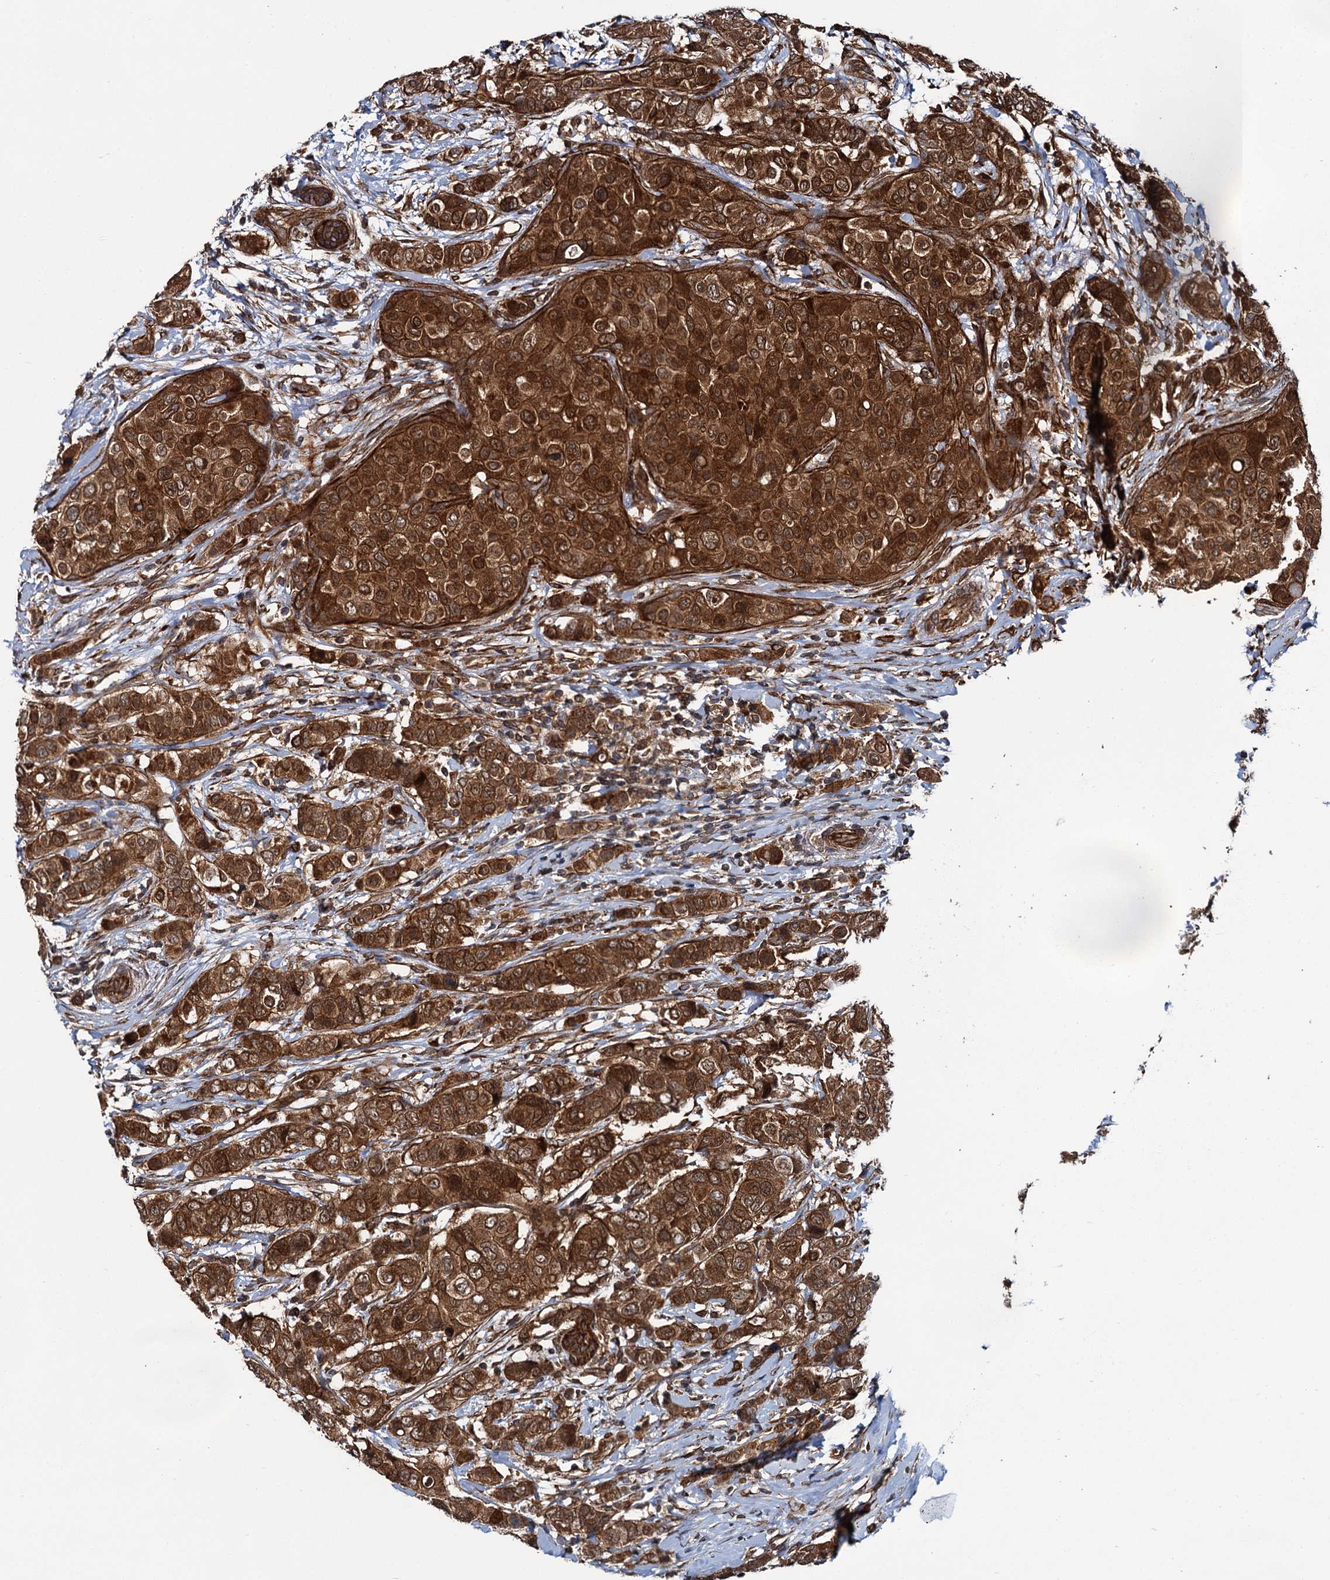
{"staining": {"intensity": "strong", "quantity": ">75%", "location": "cytoplasmic/membranous,nuclear"}, "tissue": "breast cancer", "cell_type": "Tumor cells", "image_type": "cancer", "snomed": [{"axis": "morphology", "description": "Lobular carcinoma"}, {"axis": "topography", "description": "Breast"}], "caption": "Tumor cells exhibit high levels of strong cytoplasmic/membranous and nuclear staining in about >75% of cells in breast cancer (lobular carcinoma).", "gene": "ZFYVE19", "patient": {"sex": "female", "age": 51}}